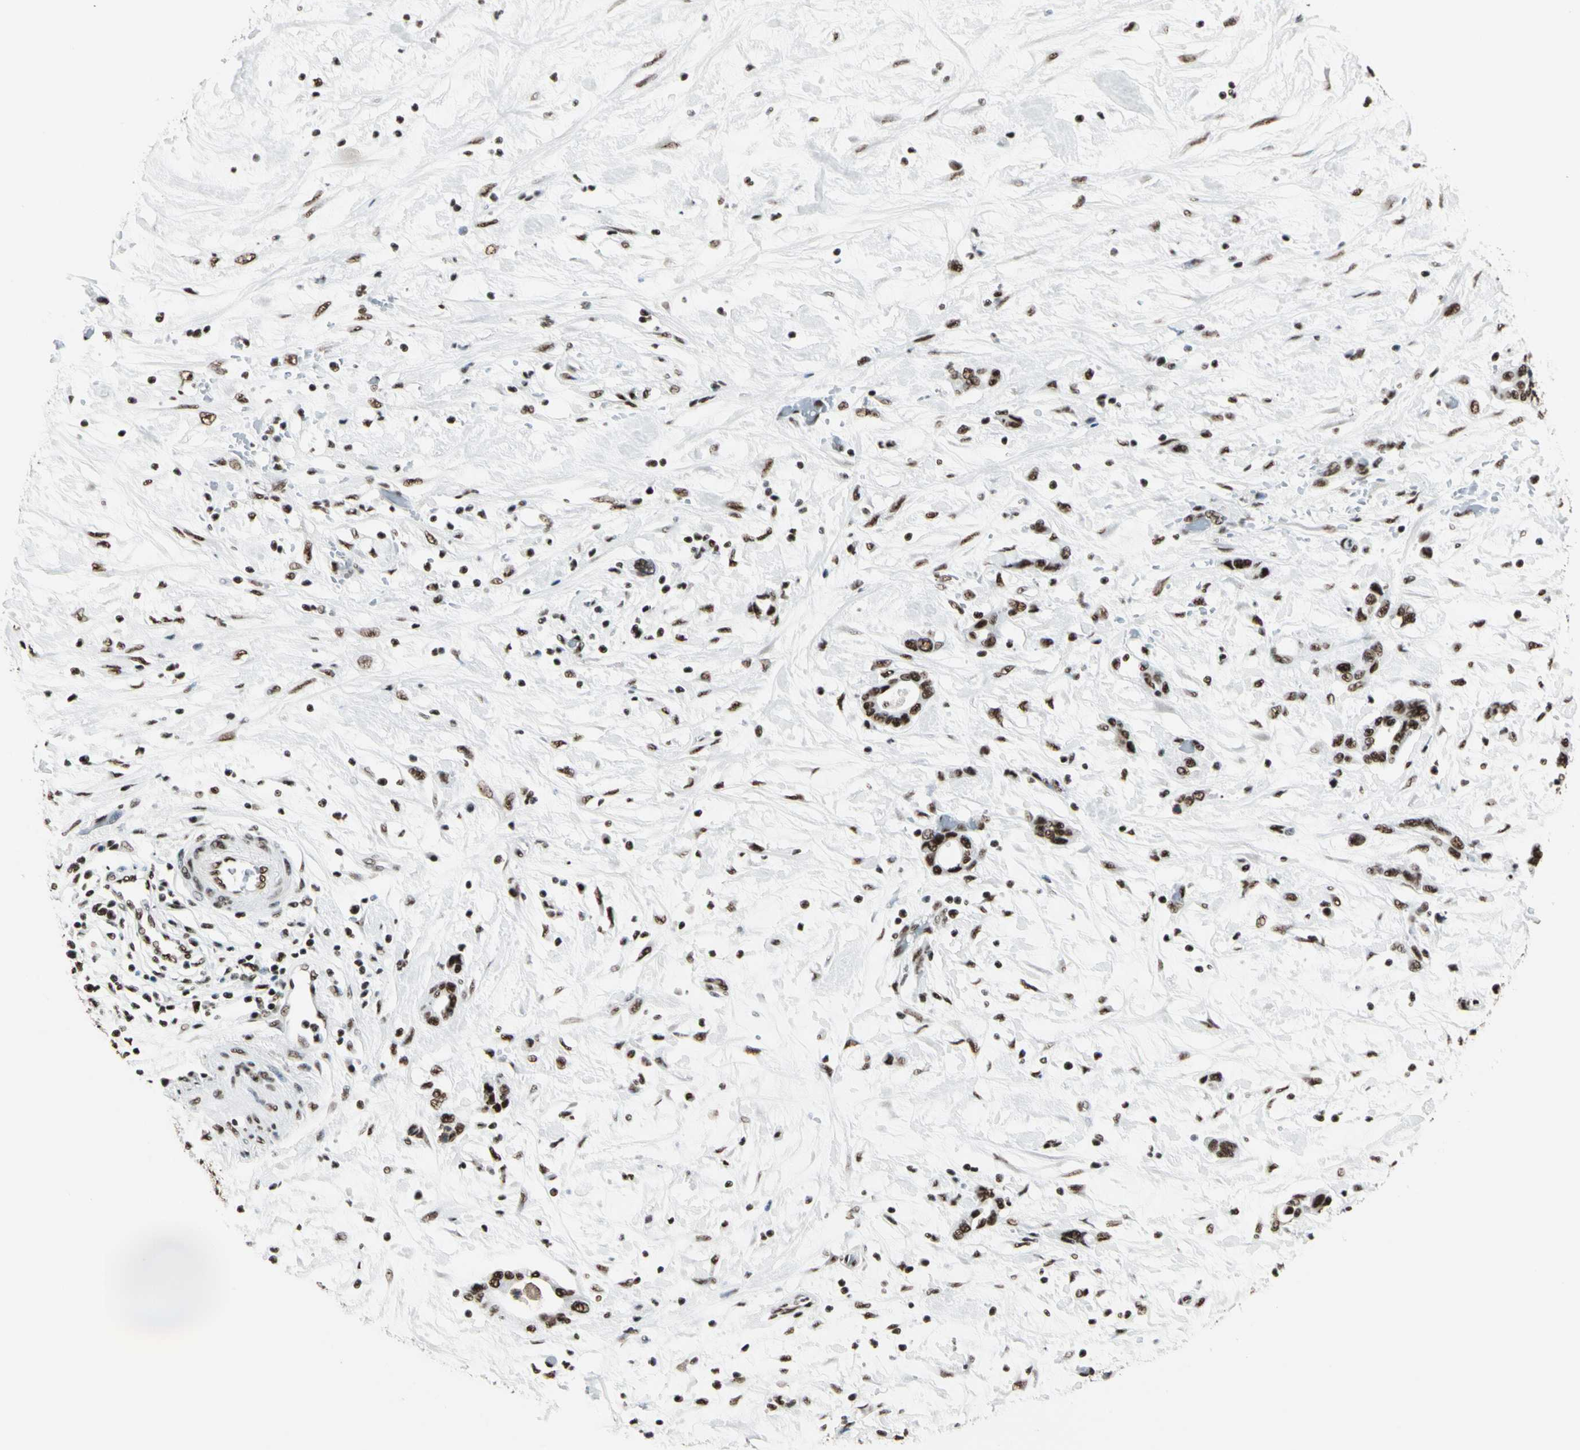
{"staining": {"intensity": "strong", "quantity": ">75%", "location": "nuclear"}, "tissue": "pancreatic cancer", "cell_type": "Tumor cells", "image_type": "cancer", "snomed": [{"axis": "morphology", "description": "Adenocarcinoma, NOS"}, {"axis": "topography", "description": "Pancreas"}], "caption": "The immunohistochemical stain highlights strong nuclear expression in tumor cells of adenocarcinoma (pancreatic) tissue.", "gene": "CCAR1", "patient": {"sex": "female", "age": 57}}